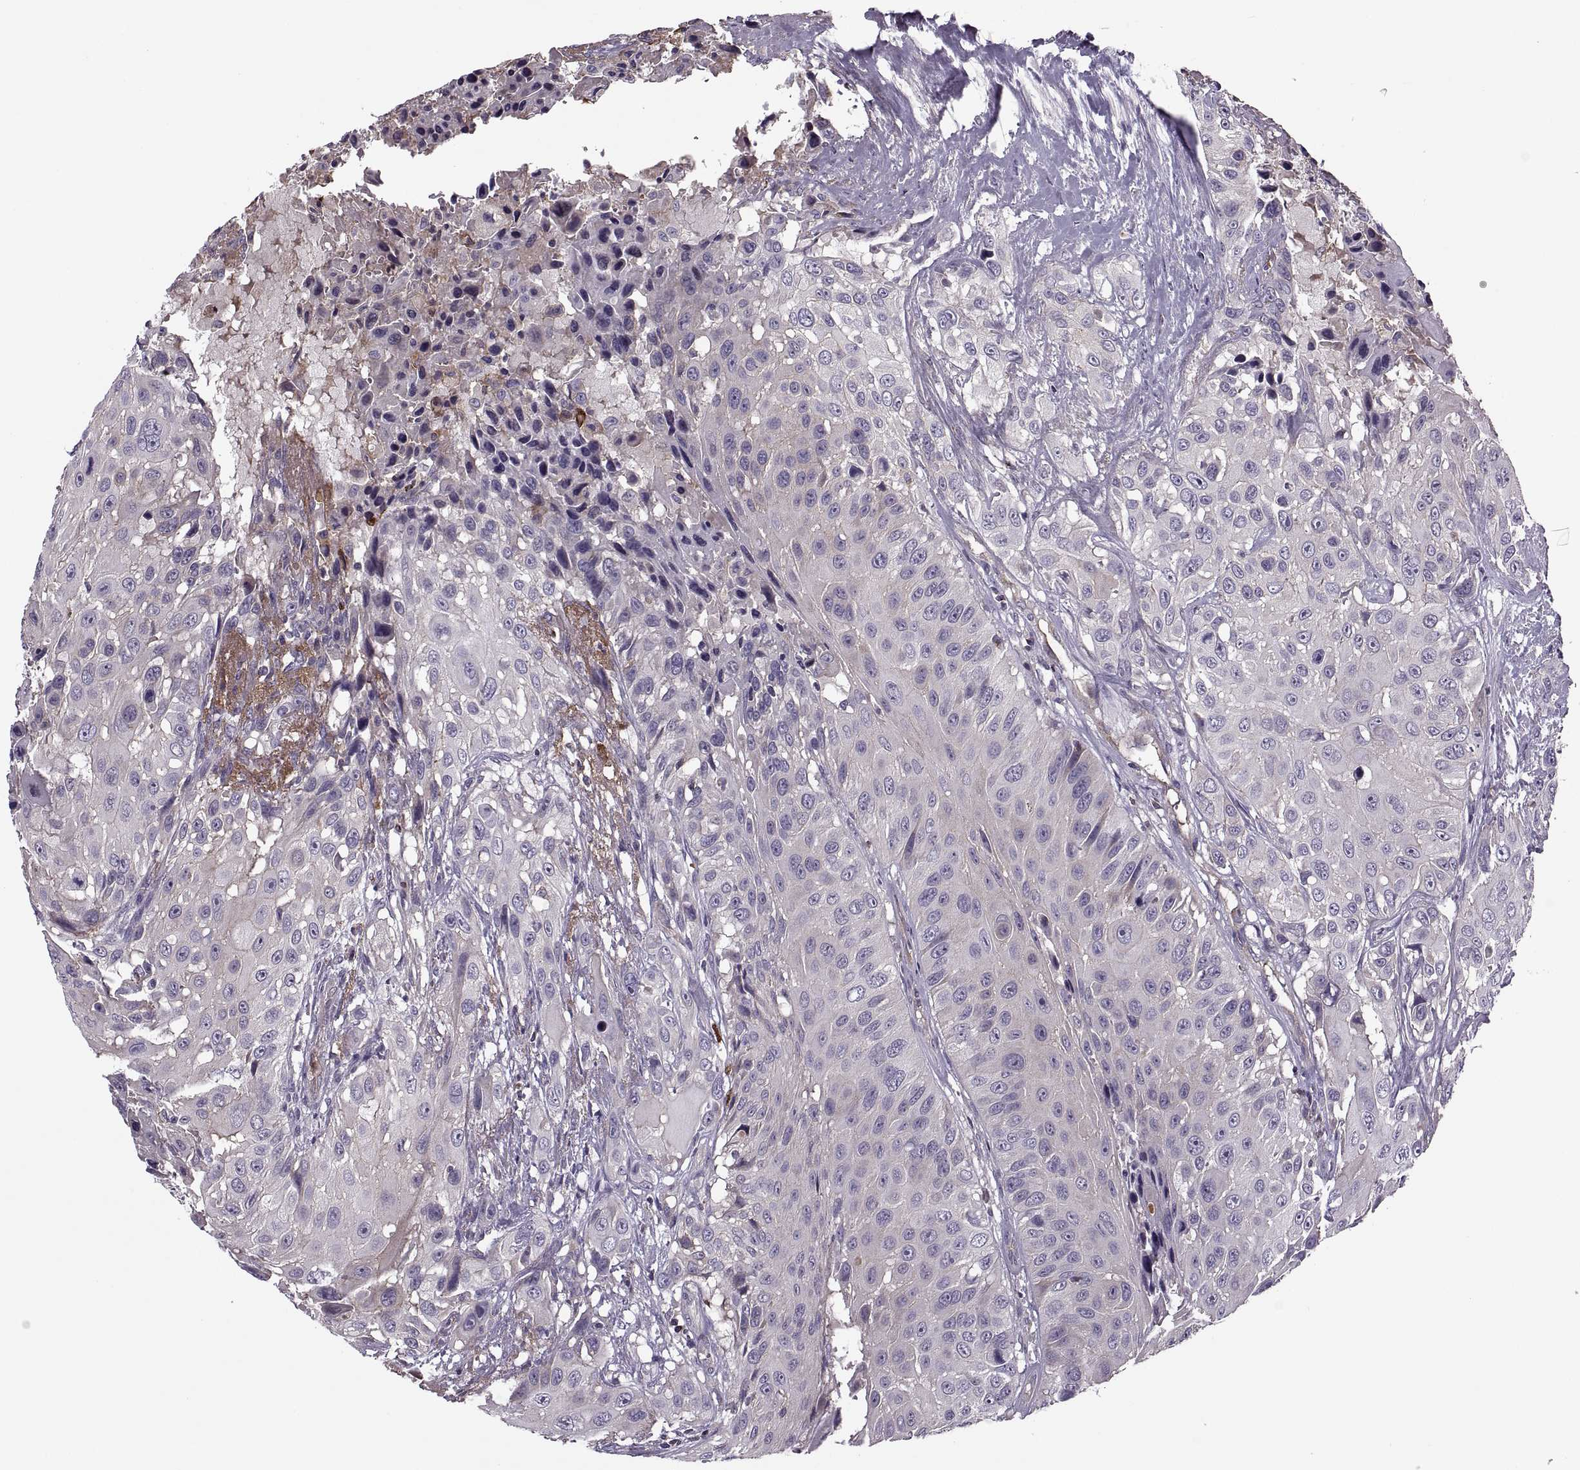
{"staining": {"intensity": "negative", "quantity": "none", "location": "none"}, "tissue": "urothelial cancer", "cell_type": "Tumor cells", "image_type": "cancer", "snomed": [{"axis": "morphology", "description": "Urothelial carcinoma, NOS"}, {"axis": "topography", "description": "Urinary bladder"}], "caption": "Human urothelial cancer stained for a protein using IHC displays no staining in tumor cells.", "gene": "SLC2A3", "patient": {"sex": "male", "age": 55}}